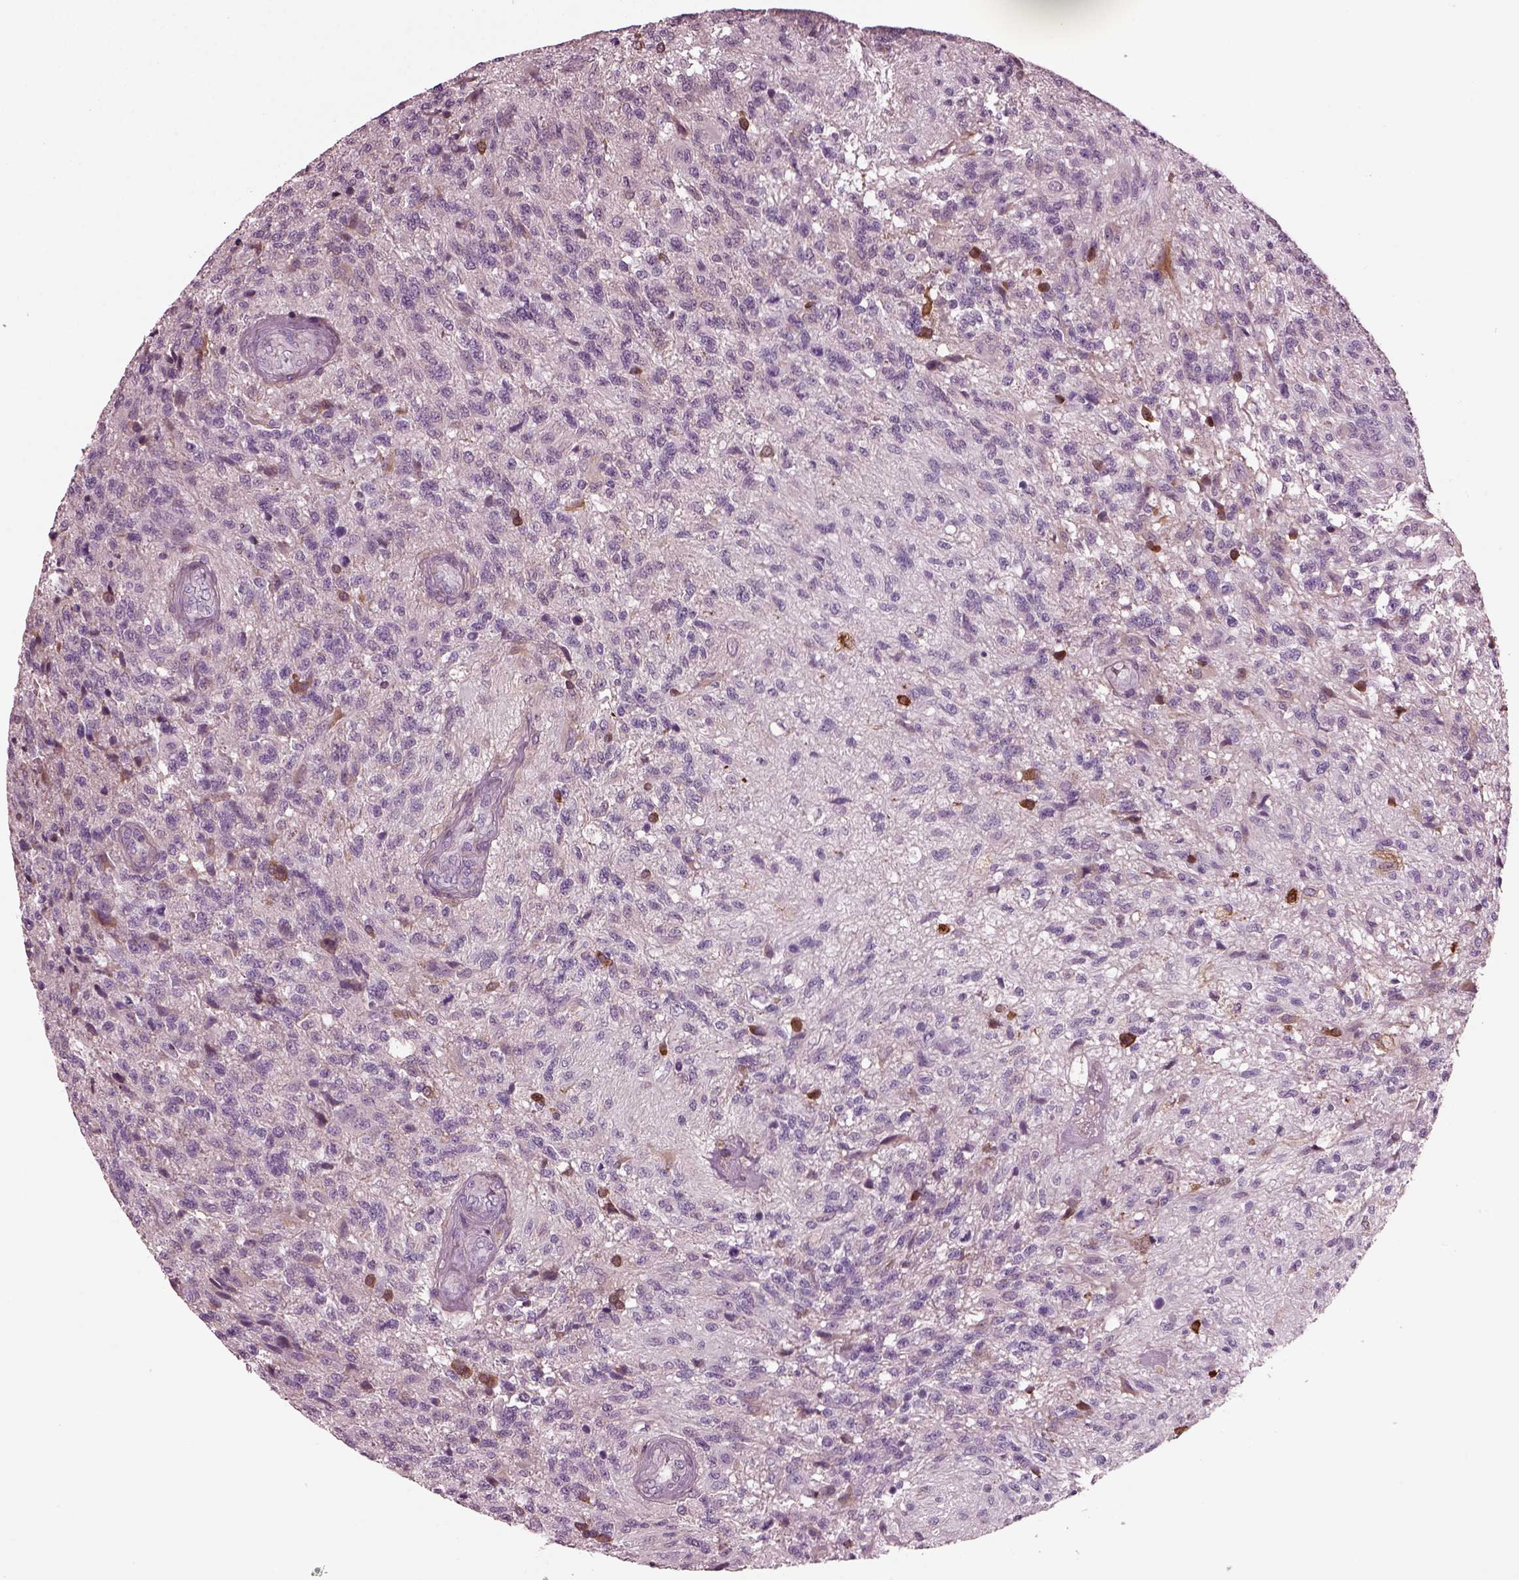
{"staining": {"intensity": "negative", "quantity": "none", "location": "none"}, "tissue": "glioma", "cell_type": "Tumor cells", "image_type": "cancer", "snomed": [{"axis": "morphology", "description": "Glioma, malignant, High grade"}, {"axis": "topography", "description": "Brain"}], "caption": "The histopathology image reveals no significant positivity in tumor cells of malignant glioma (high-grade).", "gene": "GDF11", "patient": {"sex": "male", "age": 56}}